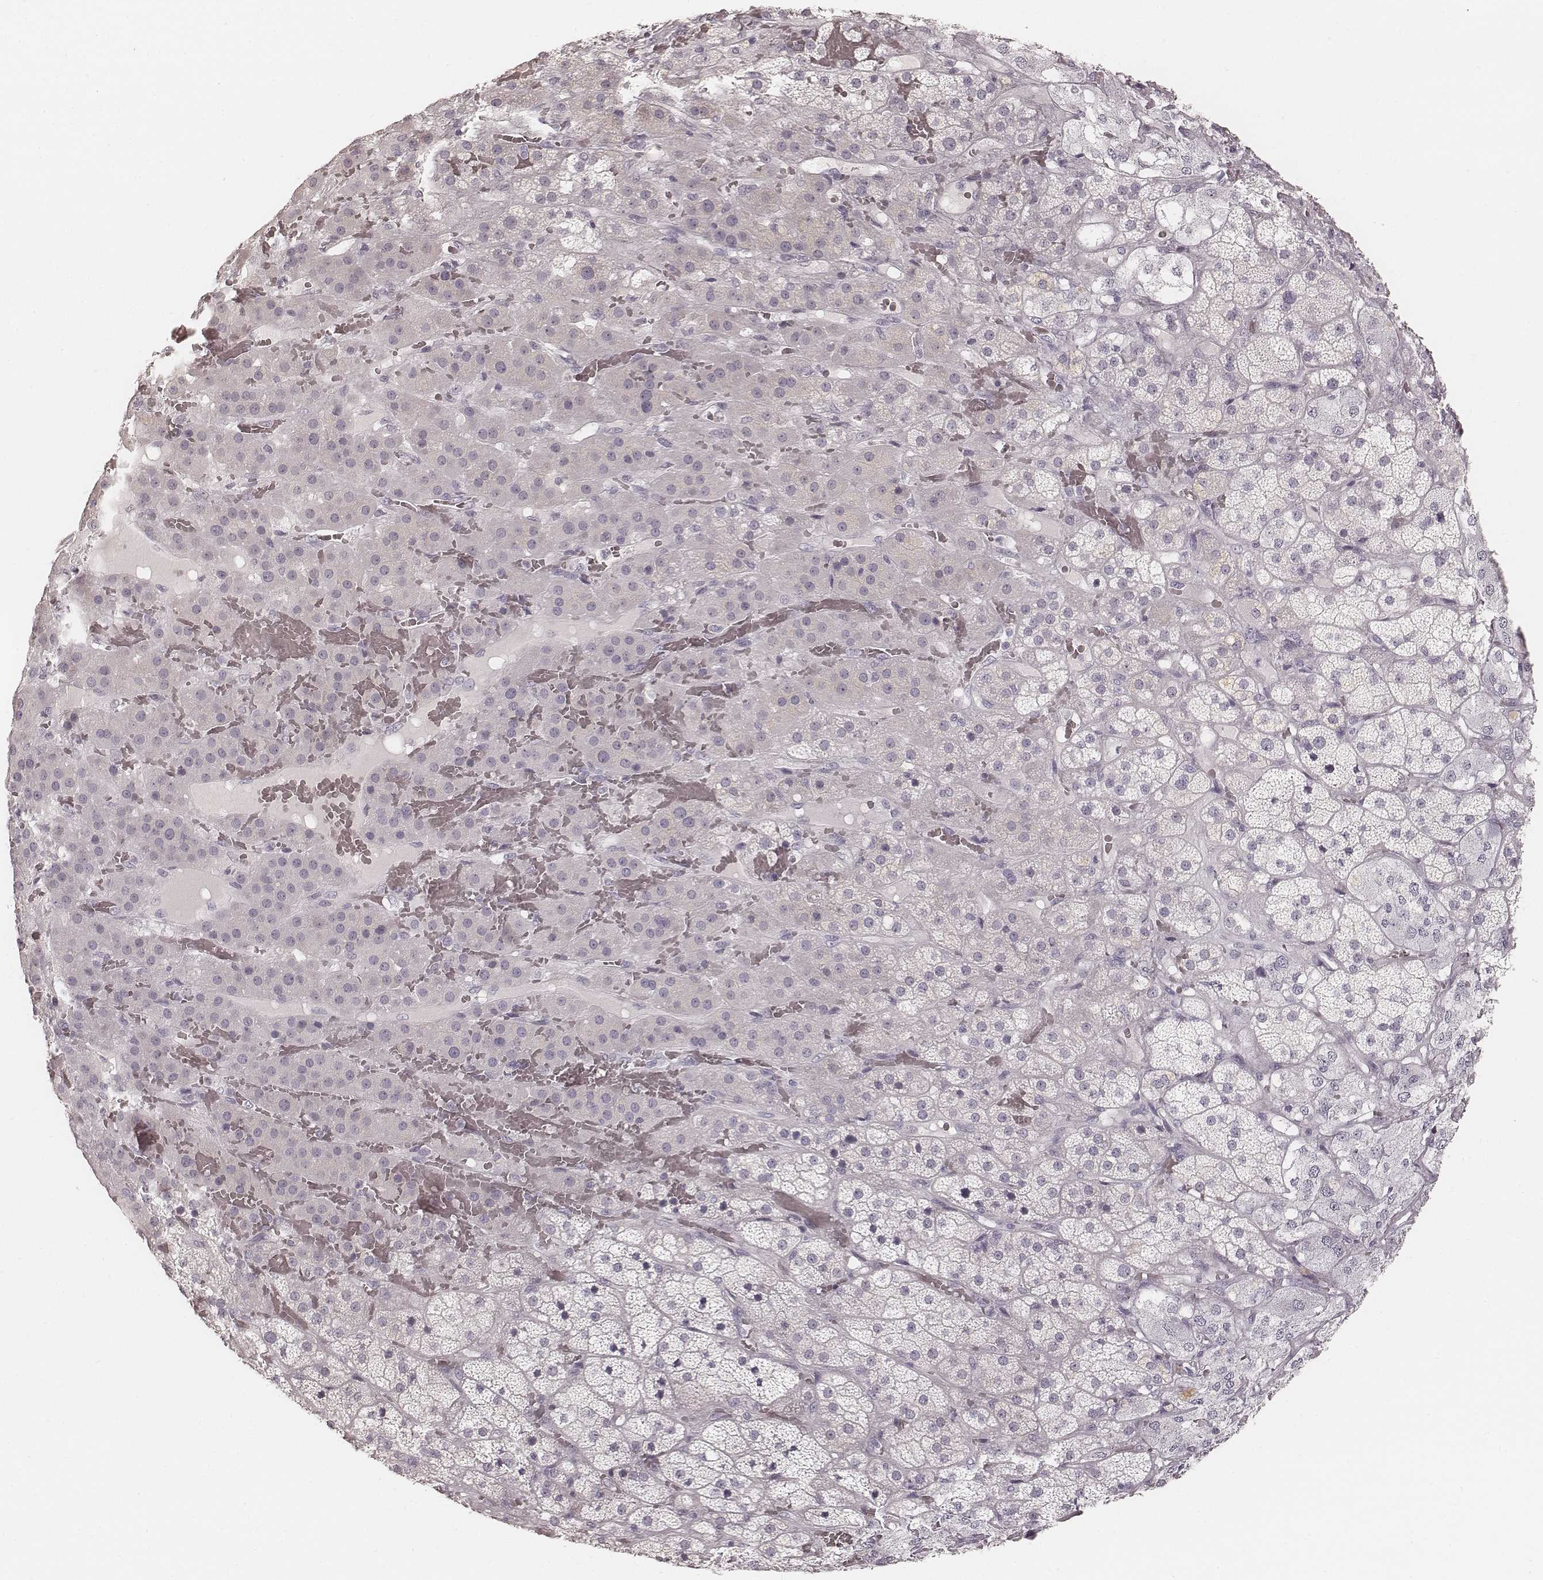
{"staining": {"intensity": "negative", "quantity": "none", "location": "none"}, "tissue": "adrenal gland", "cell_type": "Glandular cells", "image_type": "normal", "snomed": [{"axis": "morphology", "description": "Normal tissue, NOS"}, {"axis": "topography", "description": "Adrenal gland"}], "caption": "IHC micrograph of normal human adrenal gland stained for a protein (brown), which shows no expression in glandular cells.", "gene": "KRT26", "patient": {"sex": "male", "age": 57}}